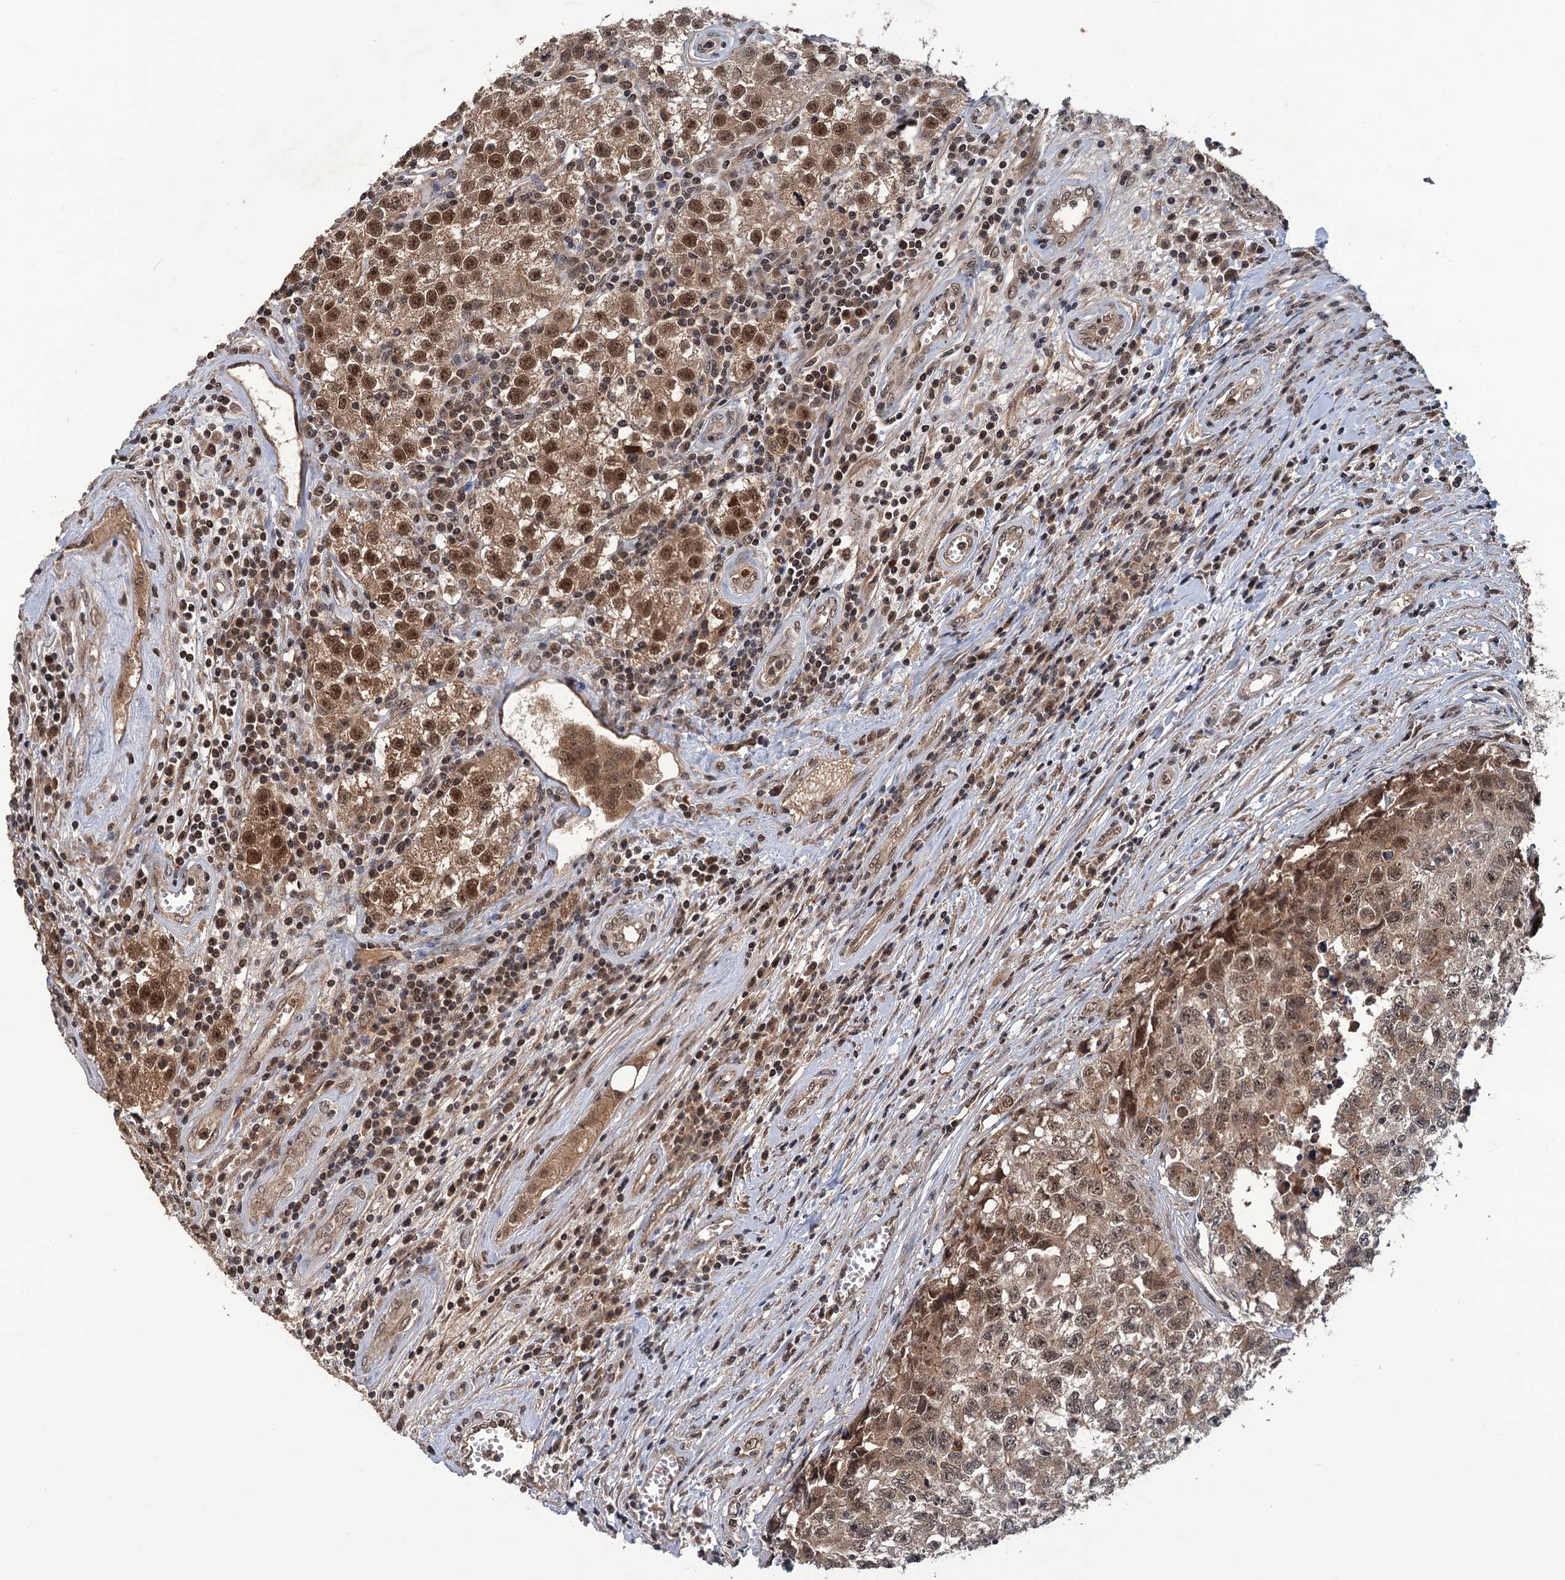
{"staining": {"intensity": "moderate", "quantity": ">75%", "location": "cytoplasmic/membranous,nuclear"}, "tissue": "testis cancer", "cell_type": "Tumor cells", "image_type": "cancer", "snomed": [{"axis": "morphology", "description": "Seminoma, NOS"}, {"axis": "morphology", "description": "Carcinoma, Embryonal, NOS"}, {"axis": "topography", "description": "Testis"}], "caption": "The immunohistochemical stain highlights moderate cytoplasmic/membranous and nuclear staining in tumor cells of testis cancer tissue.", "gene": "KANSL2", "patient": {"sex": "male", "age": 43}}